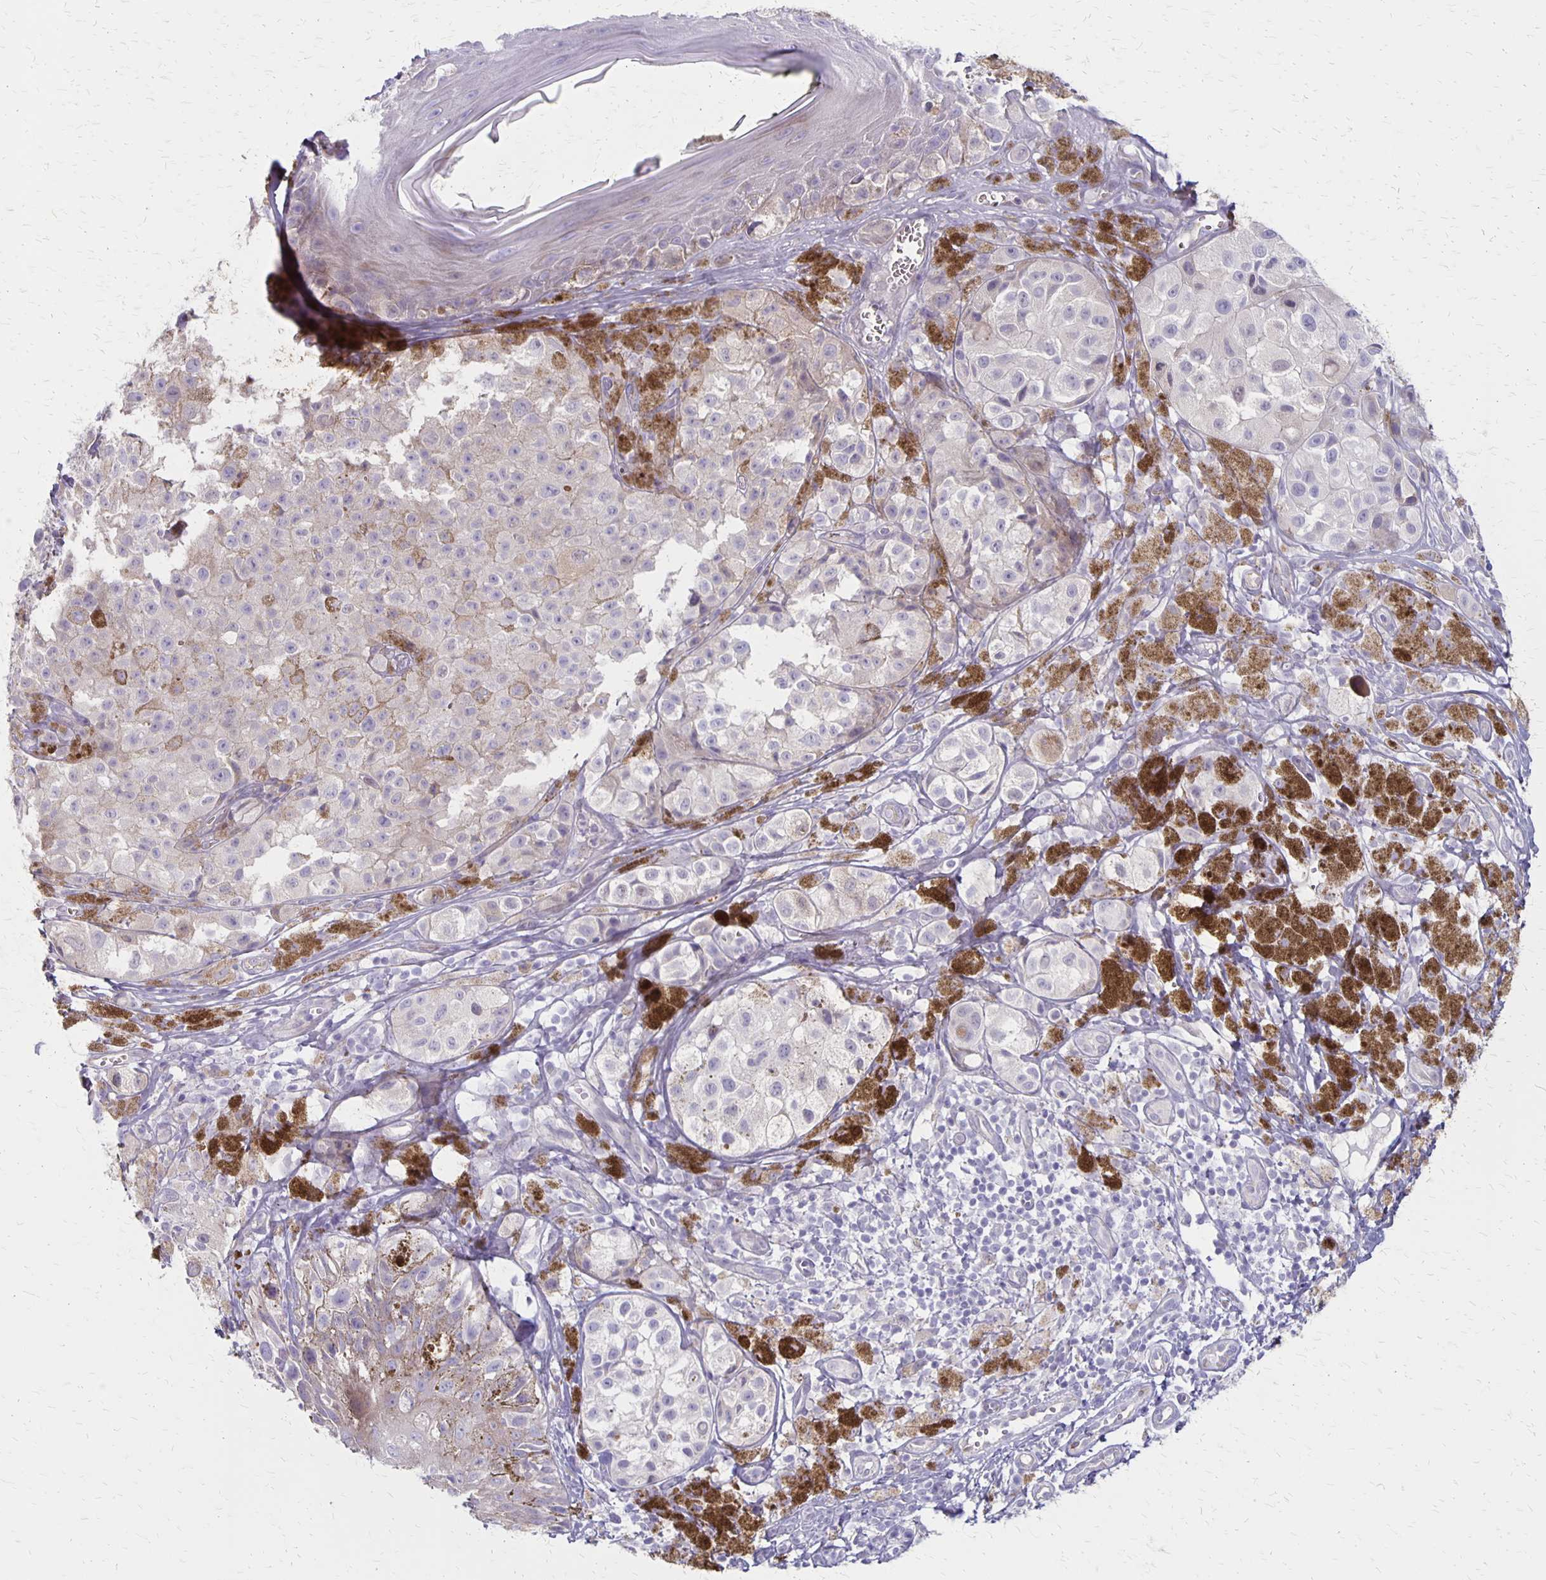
{"staining": {"intensity": "negative", "quantity": "none", "location": "none"}, "tissue": "melanoma", "cell_type": "Tumor cells", "image_type": "cancer", "snomed": [{"axis": "morphology", "description": "Malignant melanoma, NOS"}, {"axis": "topography", "description": "Skin"}], "caption": "IHC of melanoma exhibits no staining in tumor cells. (Stains: DAB (3,3'-diaminobenzidine) immunohistochemistry with hematoxylin counter stain, Microscopy: brightfield microscopy at high magnification).", "gene": "HOMER1", "patient": {"sex": "male", "age": 61}}